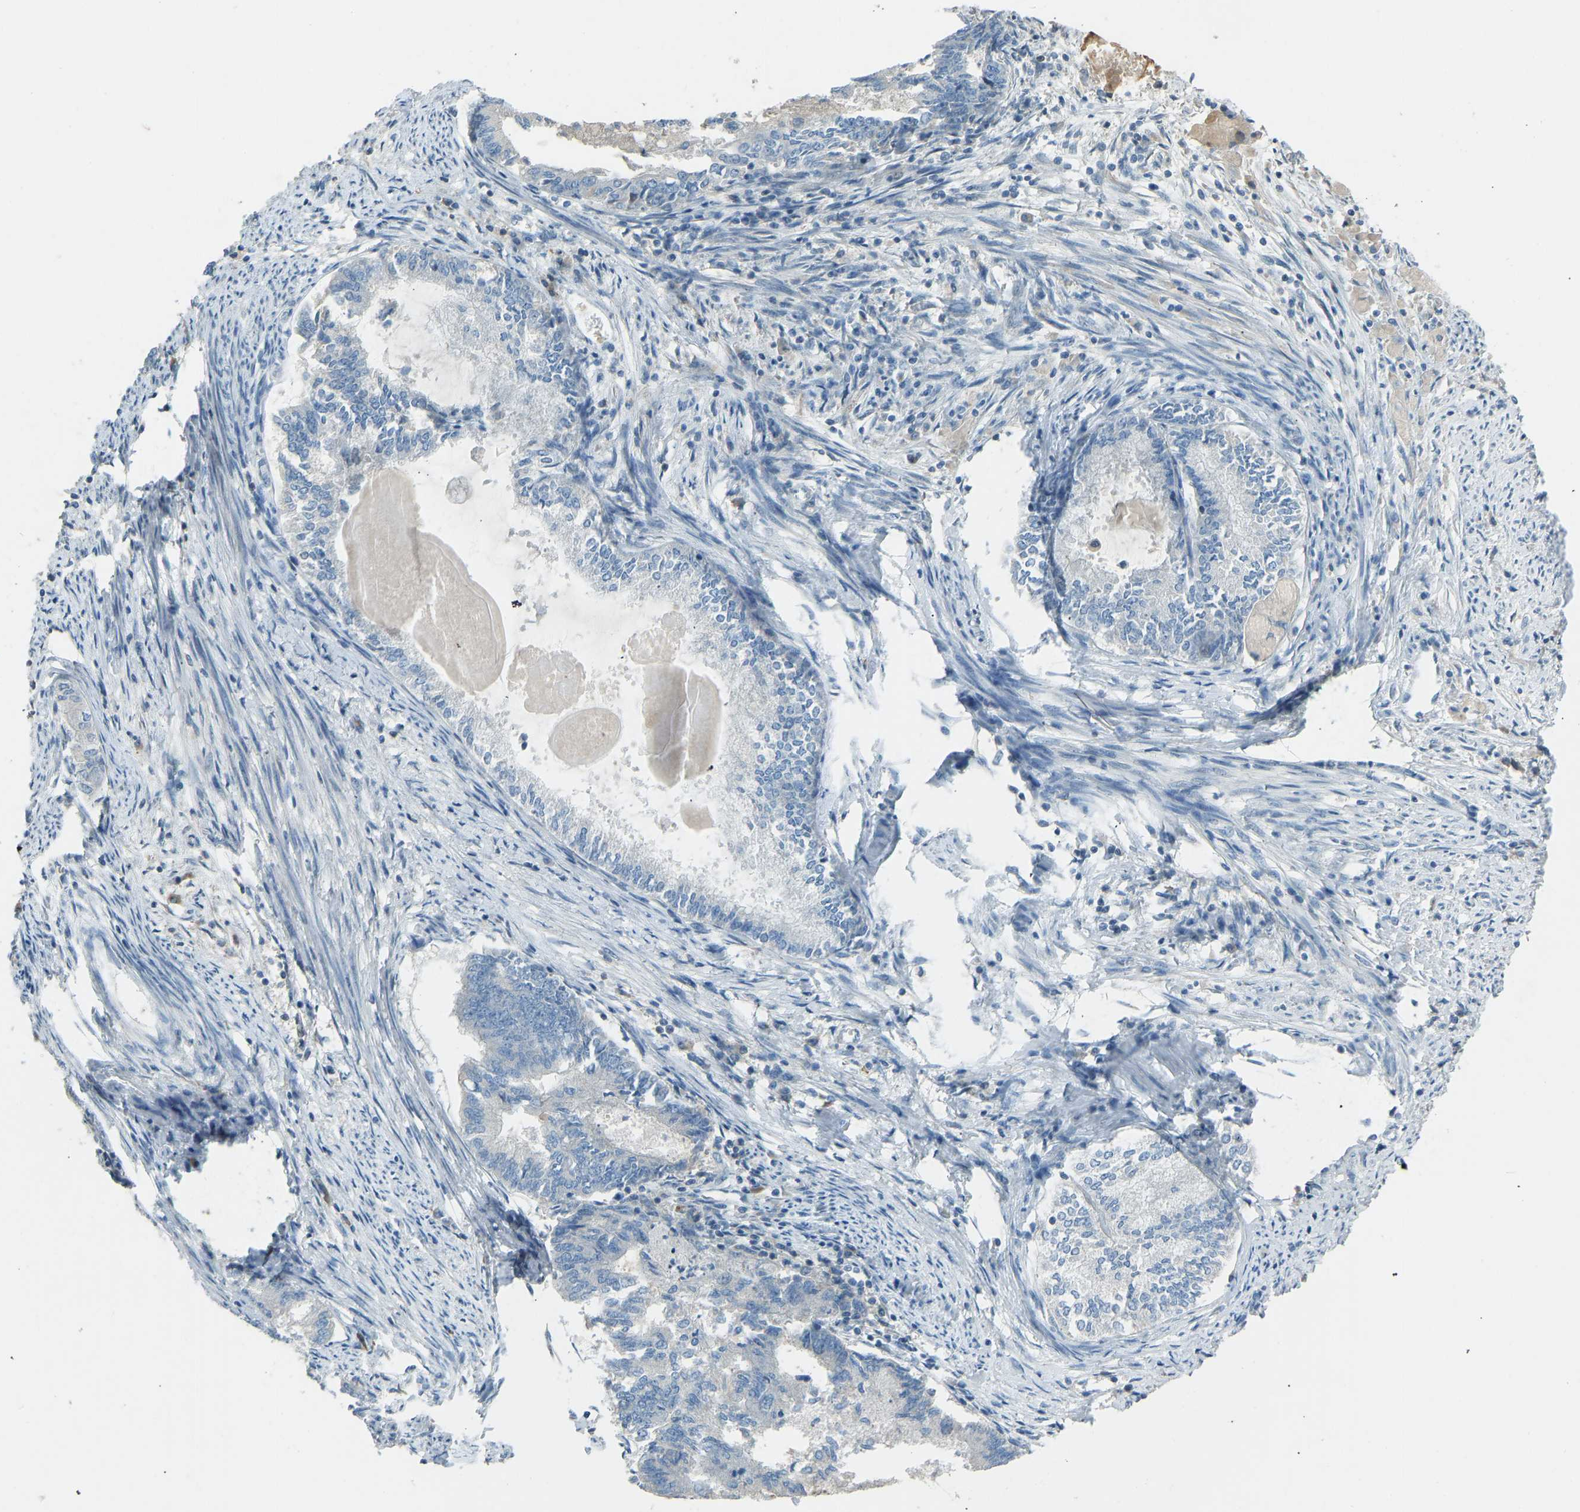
{"staining": {"intensity": "negative", "quantity": "none", "location": "none"}, "tissue": "endometrial cancer", "cell_type": "Tumor cells", "image_type": "cancer", "snomed": [{"axis": "morphology", "description": "Adenocarcinoma, NOS"}, {"axis": "topography", "description": "Endometrium"}], "caption": "IHC image of human adenocarcinoma (endometrial) stained for a protein (brown), which reveals no positivity in tumor cells.", "gene": "FBLN2", "patient": {"sex": "female", "age": 86}}